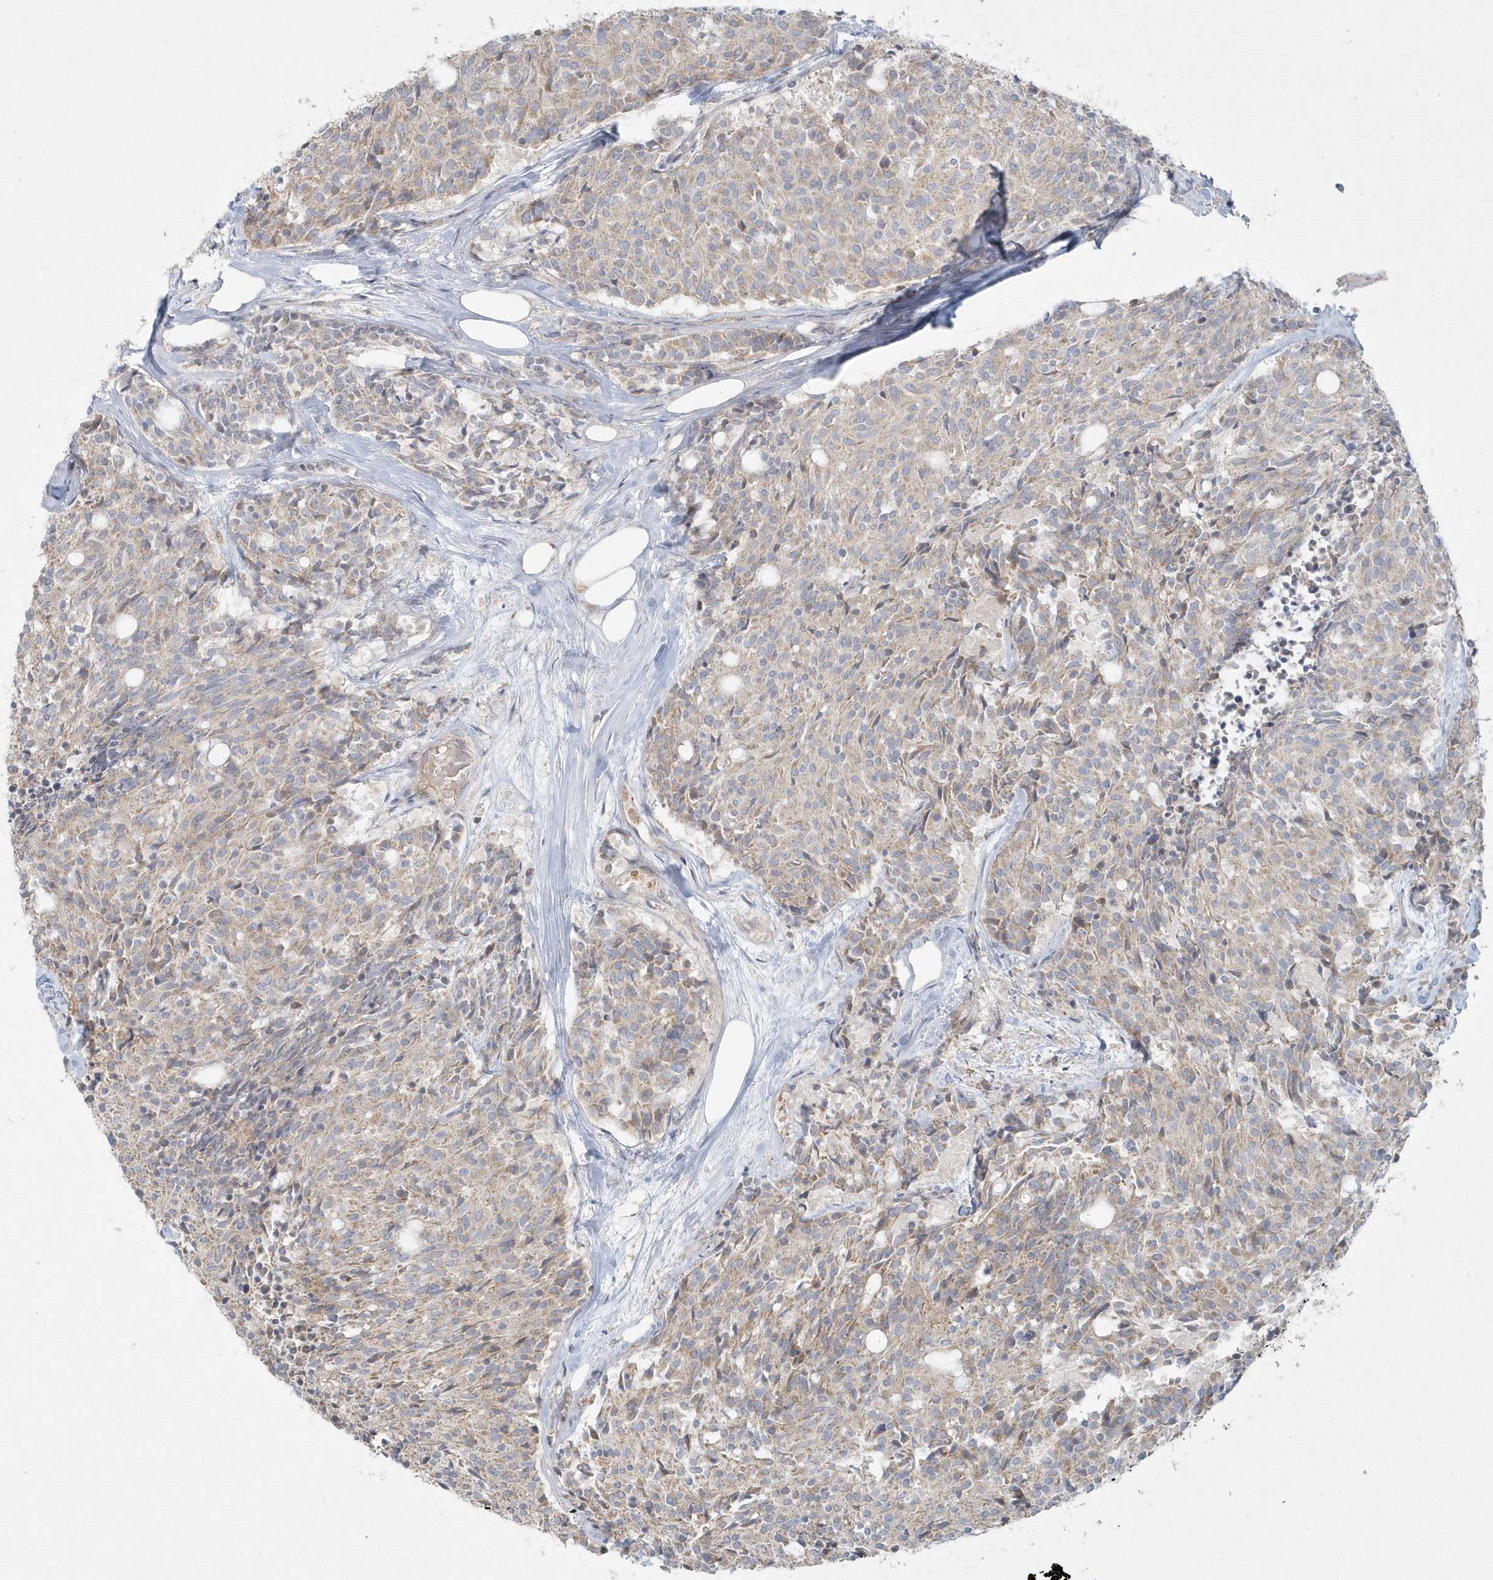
{"staining": {"intensity": "weak", "quantity": "25%-75%", "location": "cytoplasmic/membranous"}, "tissue": "carcinoid", "cell_type": "Tumor cells", "image_type": "cancer", "snomed": [{"axis": "morphology", "description": "Carcinoid, malignant, NOS"}, {"axis": "topography", "description": "Pancreas"}], "caption": "Immunohistochemistry (IHC) (DAB) staining of carcinoid (malignant) reveals weak cytoplasmic/membranous protein positivity in approximately 25%-75% of tumor cells.", "gene": "BLTP3A", "patient": {"sex": "female", "age": 54}}